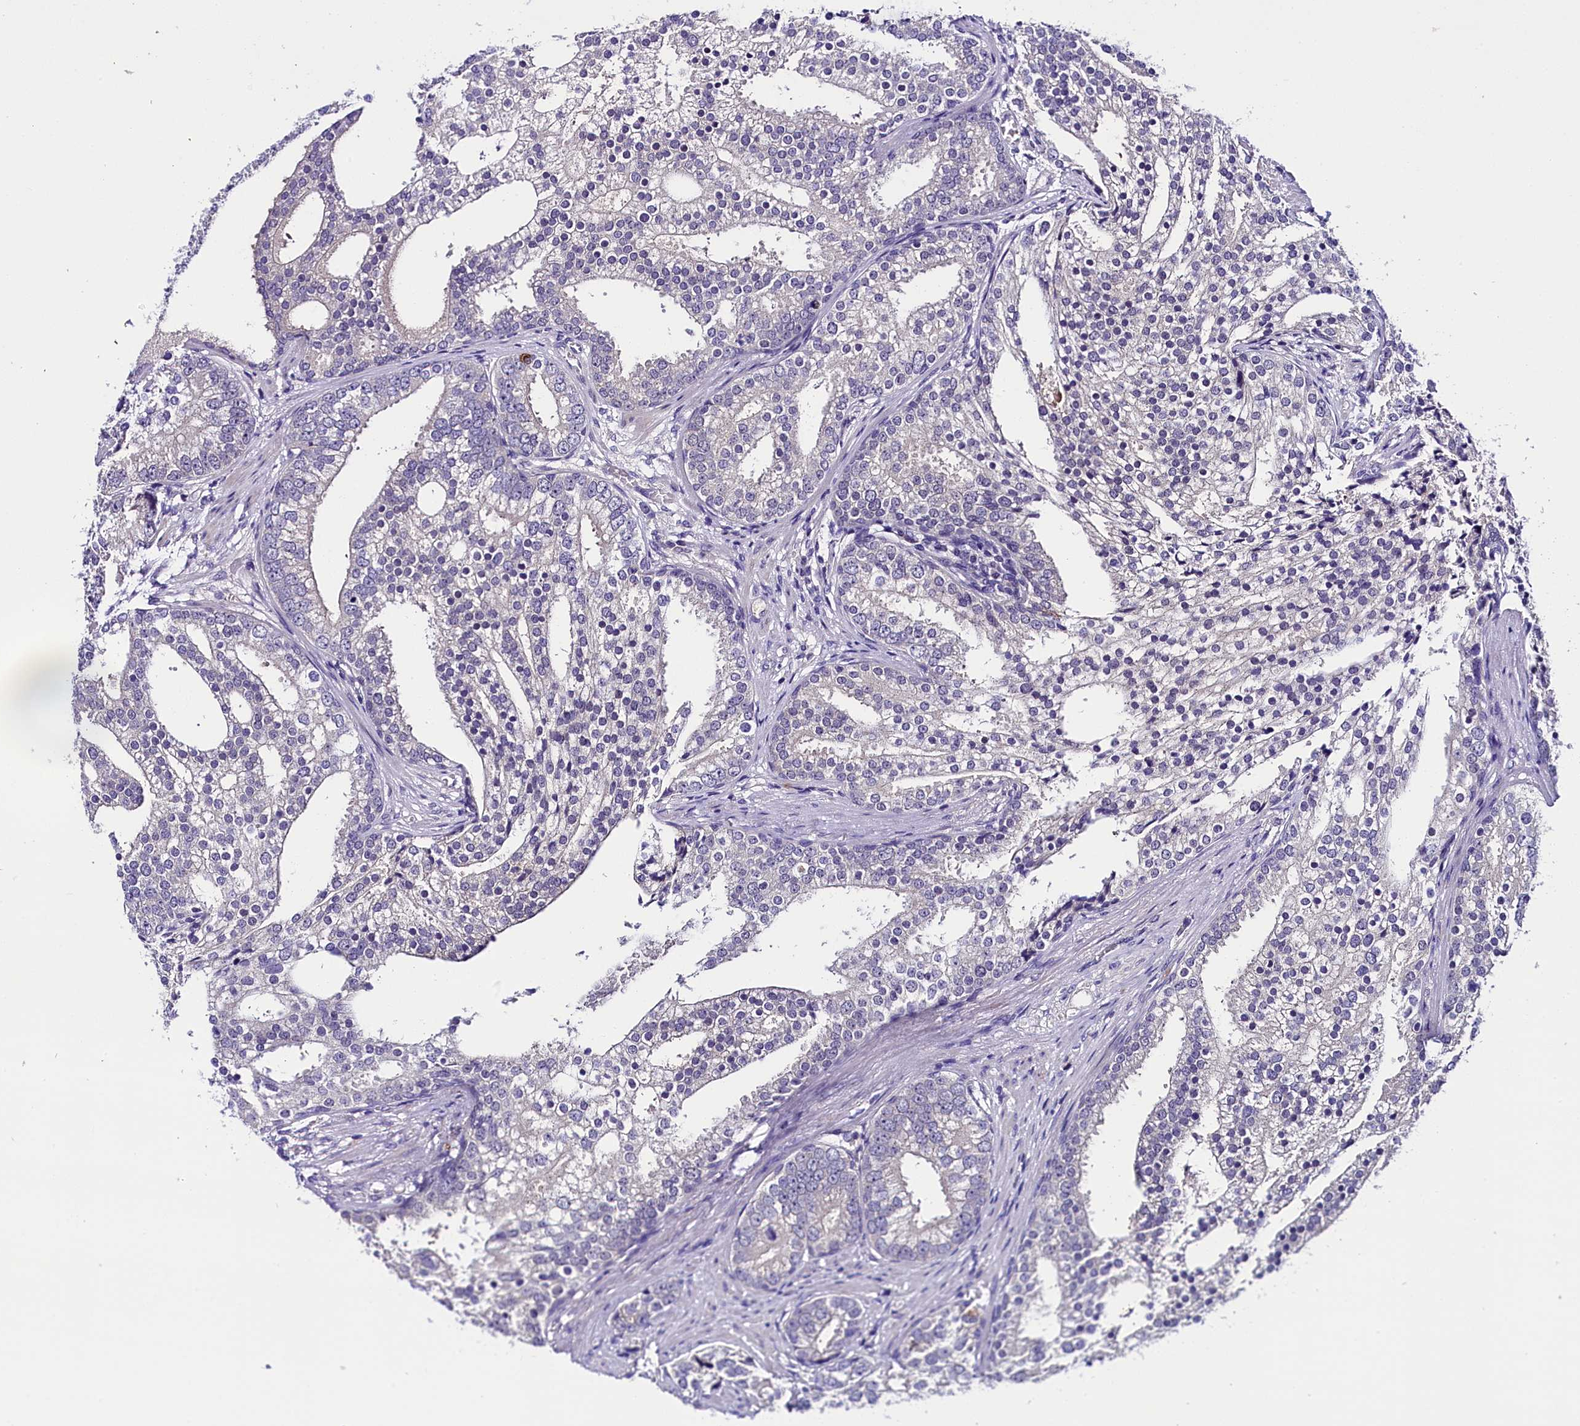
{"staining": {"intensity": "negative", "quantity": "none", "location": "none"}, "tissue": "prostate cancer", "cell_type": "Tumor cells", "image_type": "cancer", "snomed": [{"axis": "morphology", "description": "Adenocarcinoma, High grade"}, {"axis": "topography", "description": "Prostate"}], "caption": "Immunohistochemistry histopathology image of neoplastic tissue: human prostate cancer (high-grade adenocarcinoma) stained with DAB (3,3'-diaminobenzidine) exhibits no significant protein expression in tumor cells. (DAB (3,3'-diaminobenzidine) immunohistochemistry visualized using brightfield microscopy, high magnification).", "gene": "IQCN", "patient": {"sex": "male", "age": 75}}